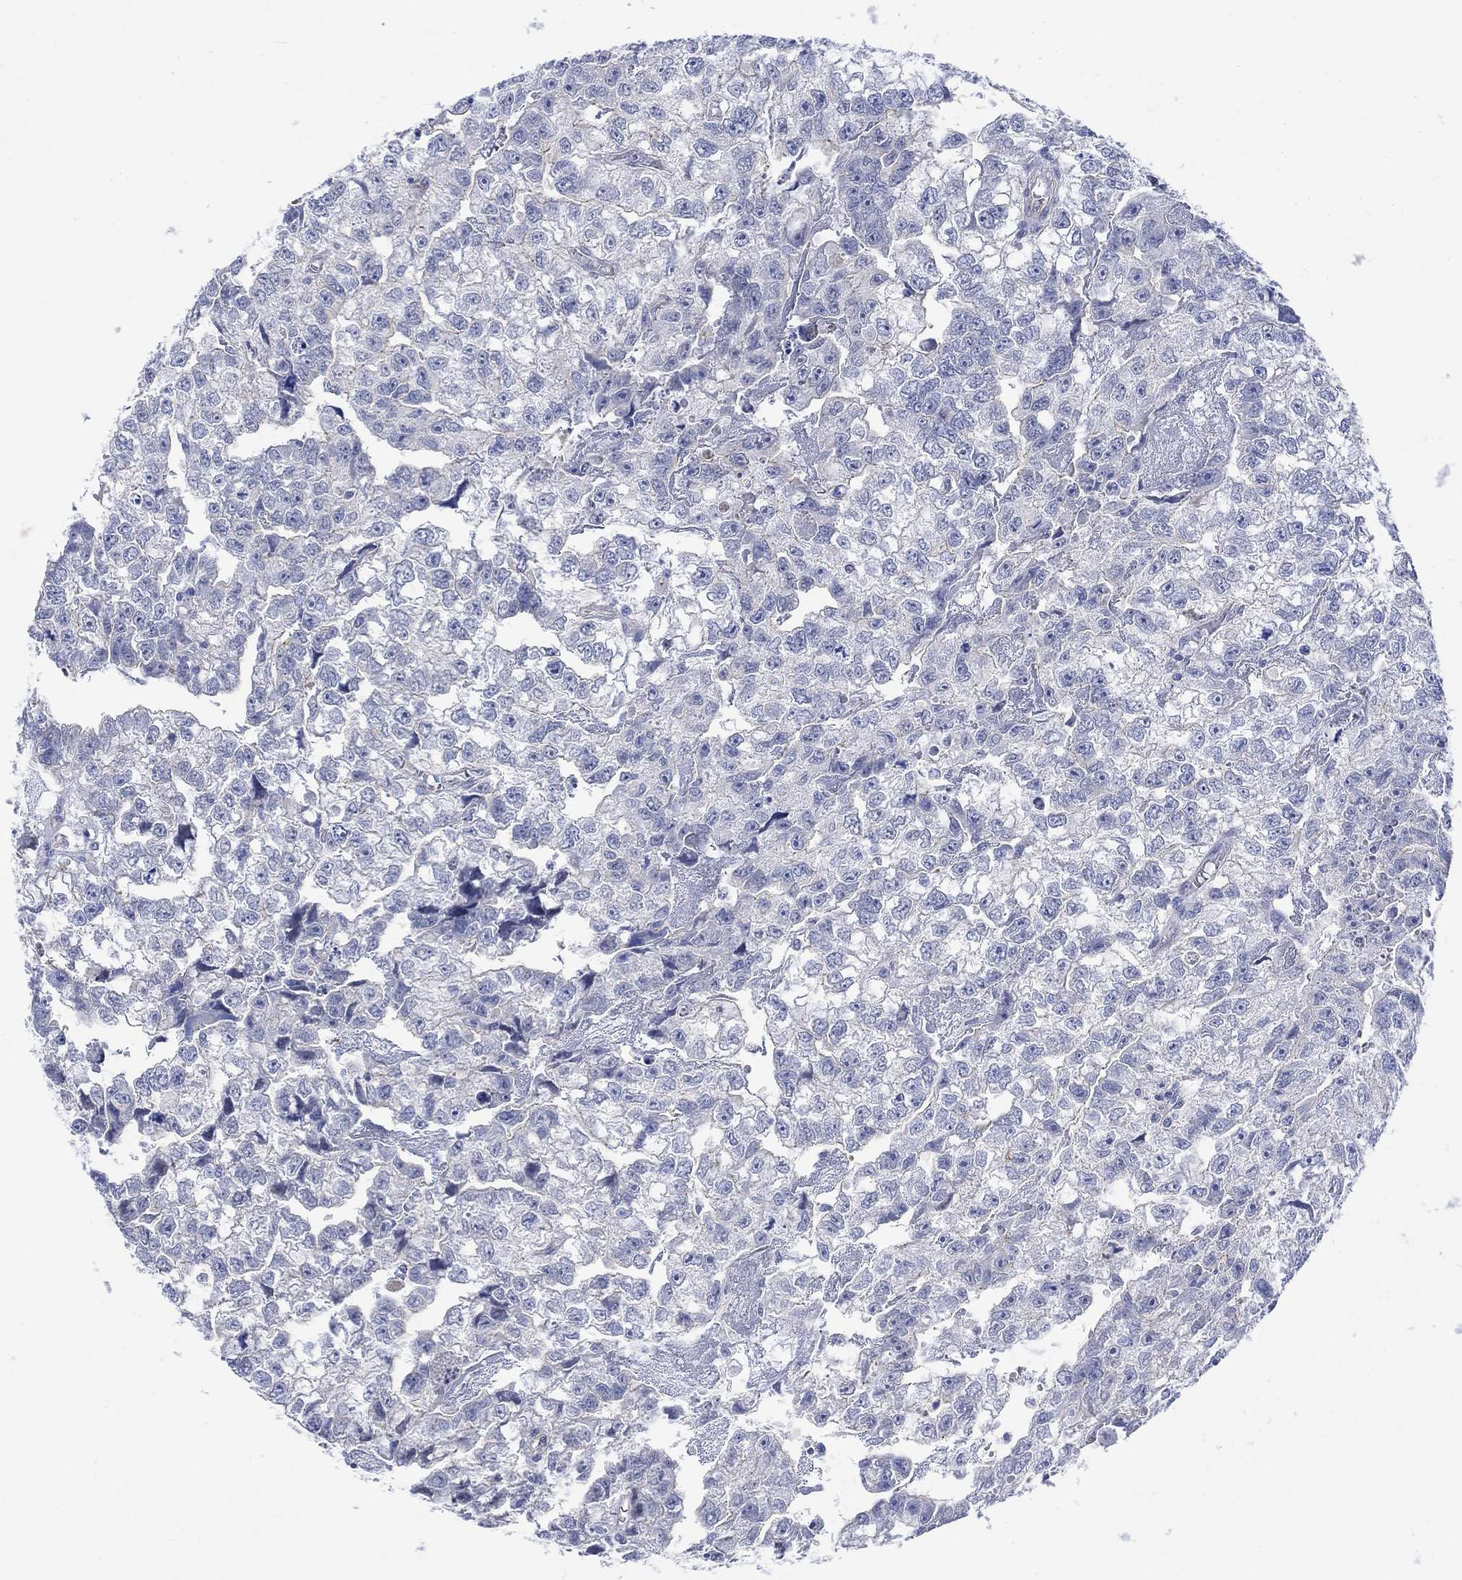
{"staining": {"intensity": "weak", "quantity": "<25%", "location": "cytoplasmic/membranous"}, "tissue": "testis cancer", "cell_type": "Tumor cells", "image_type": "cancer", "snomed": [{"axis": "morphology", "description": "Carcinoma, Embryonal, NOS"}, {"axis": "morphology", "description": "Teratoma, malignant, NOS"}, {"axis": "topography", "description": "Testis"}], "caption": "Tumor cells are negative for brown protein staining in testis embryonal carcinoma.", "gene": "AGRP", "patient": {"sex": "male", "age": 44}}